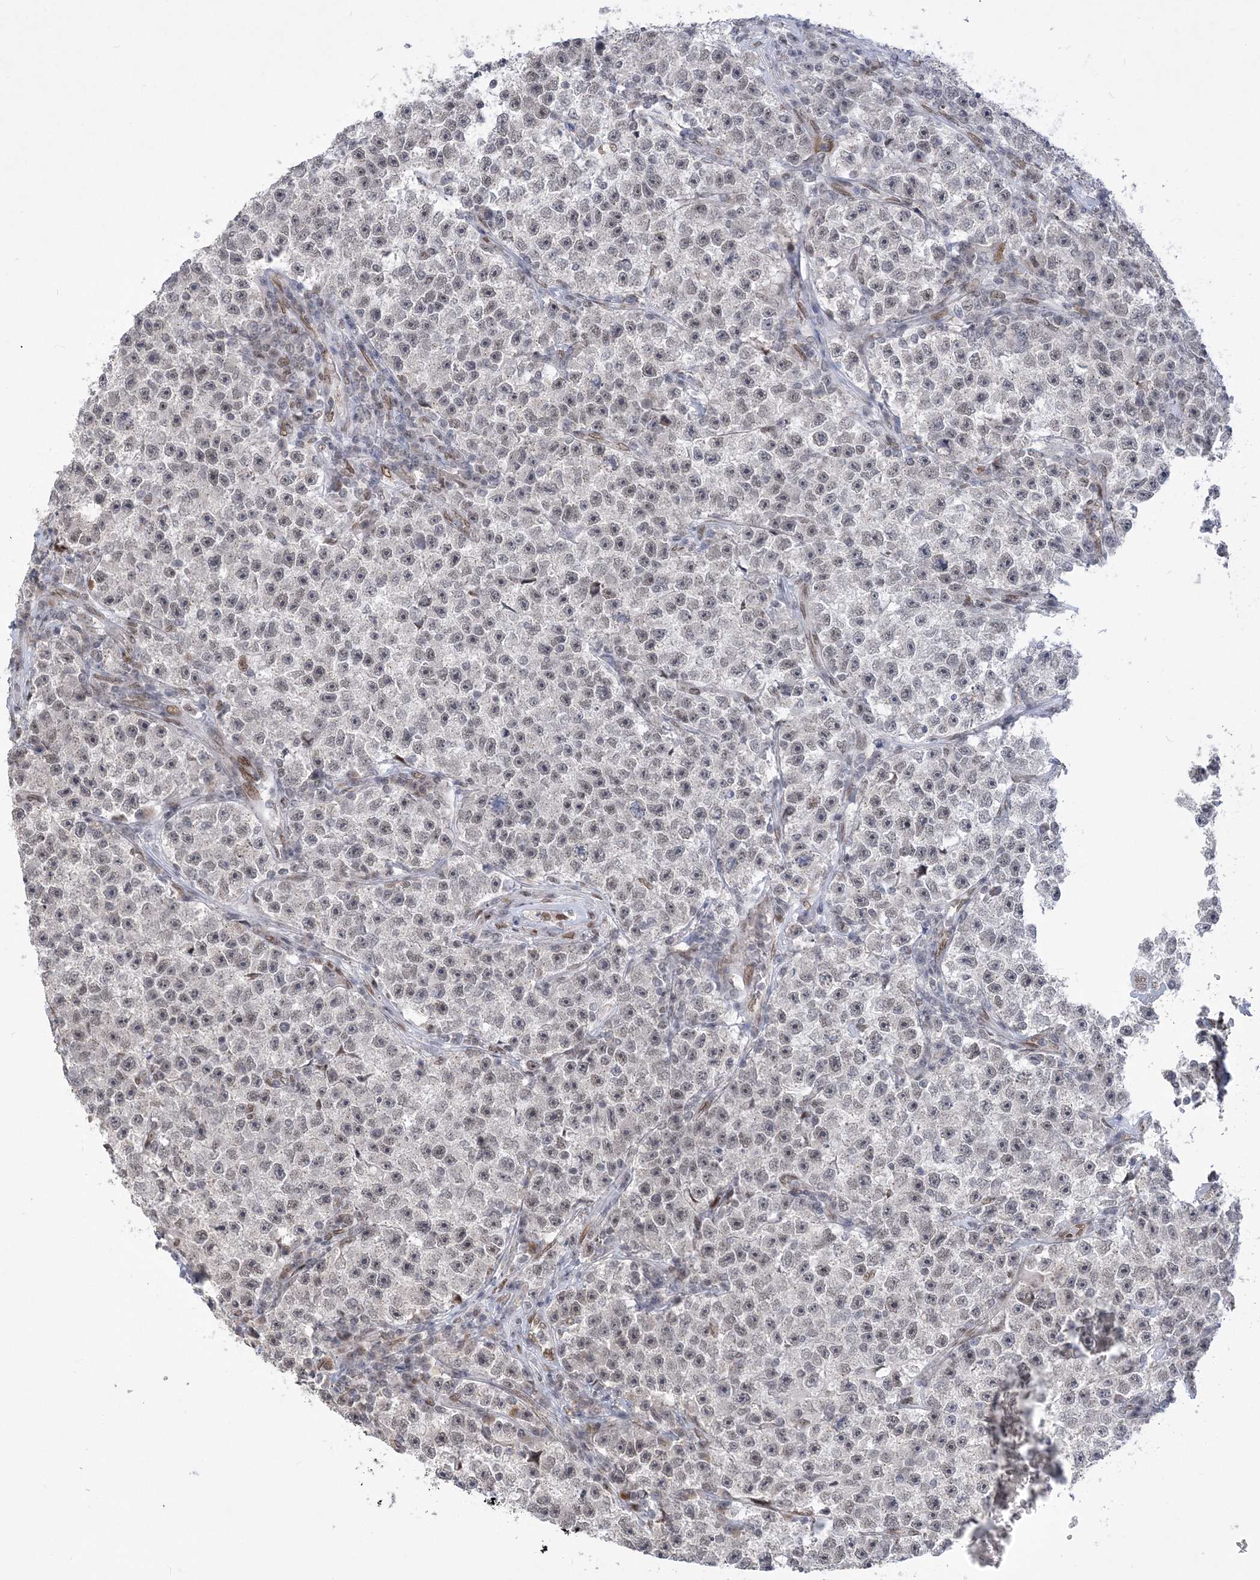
{"staining": {"intensity": "negative", "quantity": "none", "location": "none"}, "tissue": "testis cancer", "cell_type": "Tumor cells", "image_type": "cancer", "snomed": [{"axis": "morphology", "description": "Seminoma, NOS"}, {"axis": "topography", "description": "Testis"}], "caption": "Tumor cells are negative for protein expression in human testis cancer (seminoma). (Stains: DAB IHC with hematoxylin counter stain, Microscopy: brightfield microscopy at high magnification).", "gene": "WAC", "patient": {"sex": "male", "age": 22}}